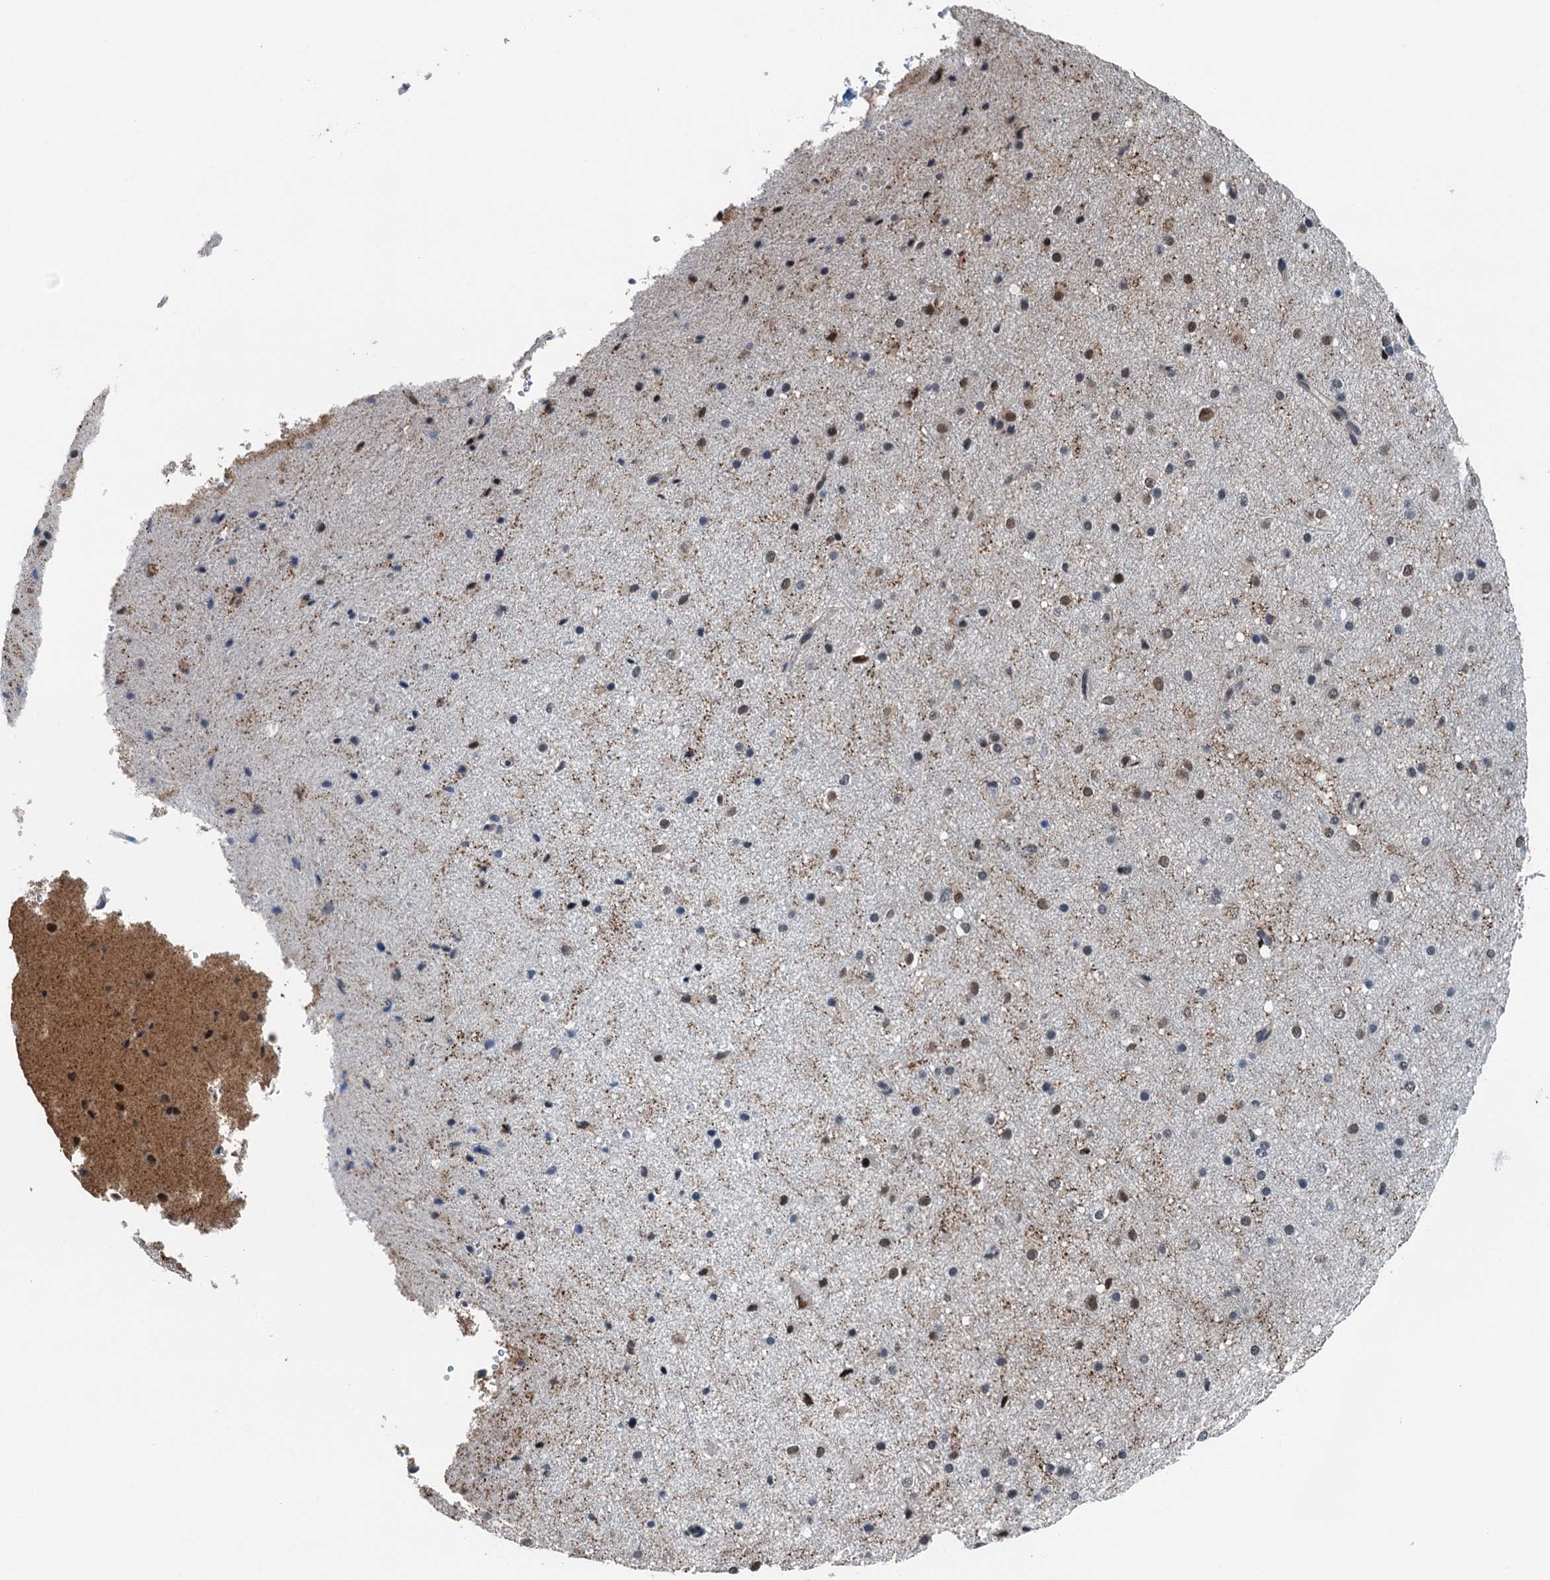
{"staining": {"intensity": "weak", "quantity": ">75%", "location": "nuclear"}, "tissue": "cerebral cortex", "cell_type": "Endothelial cells", "image_type": "normal", "snomed": [{"axis": "morphology", "description": "Normal tissue, NOS"}, {"axis": "morphology", "description": "Developmental malformation"}, {"axis": "topography", "description": "Cerebral cortex"}], "caption": "Protein positivity by immunohistochemistry reveals weak nuclear staining in approximately >75% of endothelial cells in normal cerebral cortex.", "gene": "MTA3", "patient": {"sex": "female", "age": 30}}